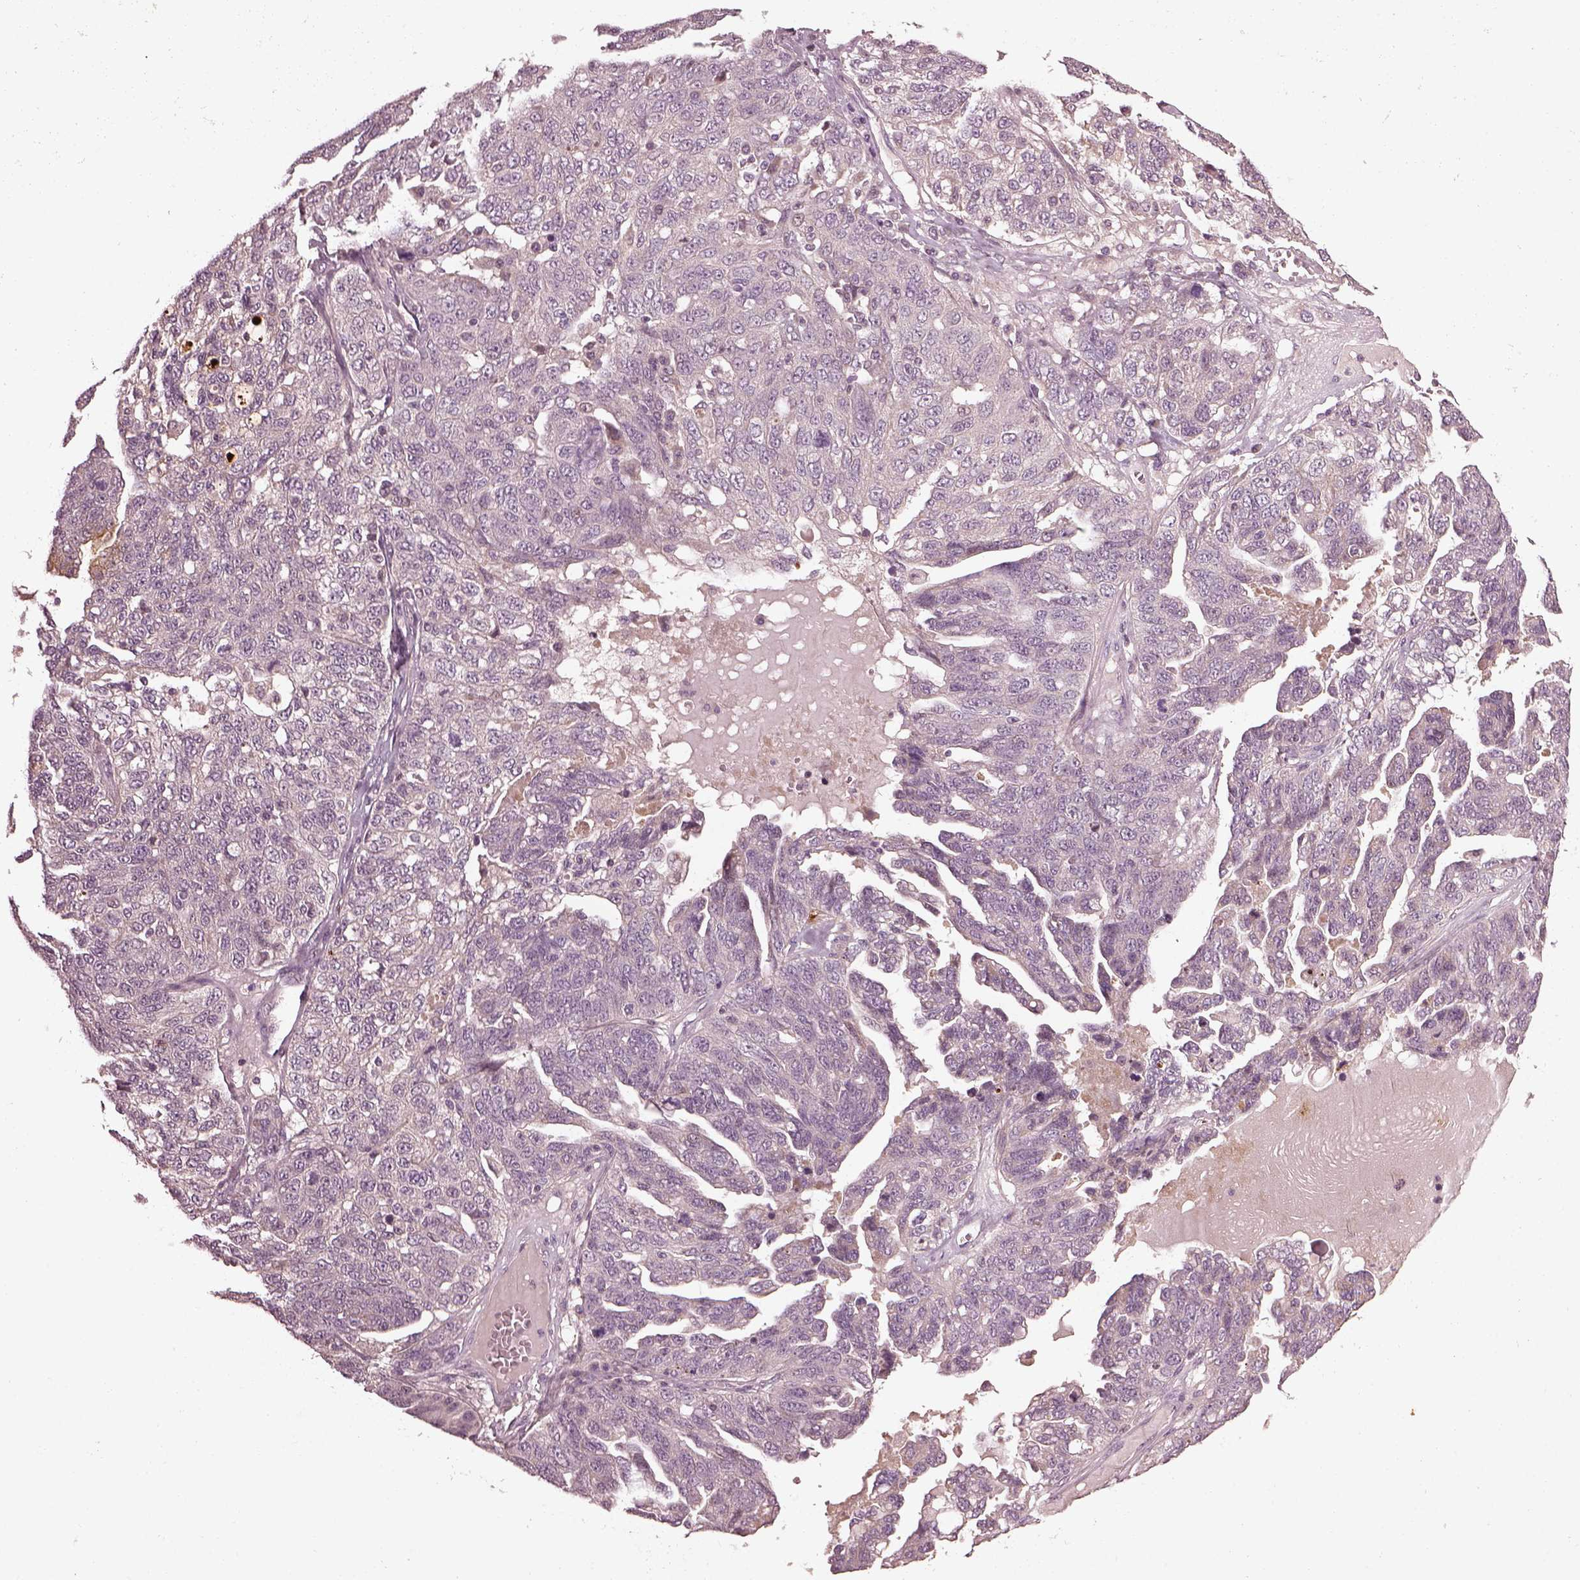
{"staining": {"intensity": "negative", "quantity": "none", "location": "none"}, "tissue": "ovarian cancer", "cell_type": "Tumor cells", "image_type": "cancer", "snomed": [{"axis": "morphology", "description": "Cystadenocarcinoma, serous, NOS"}, {"axis": "topography", "description": "Ovary"}], "caption": "Human ovarian serous cystadenocarcinoma stained for a protein using immunohistochemistry displays no staining in tumor cells.", "gene": "EFEMP1", "patient": {"sex": "female", "age": 71}}